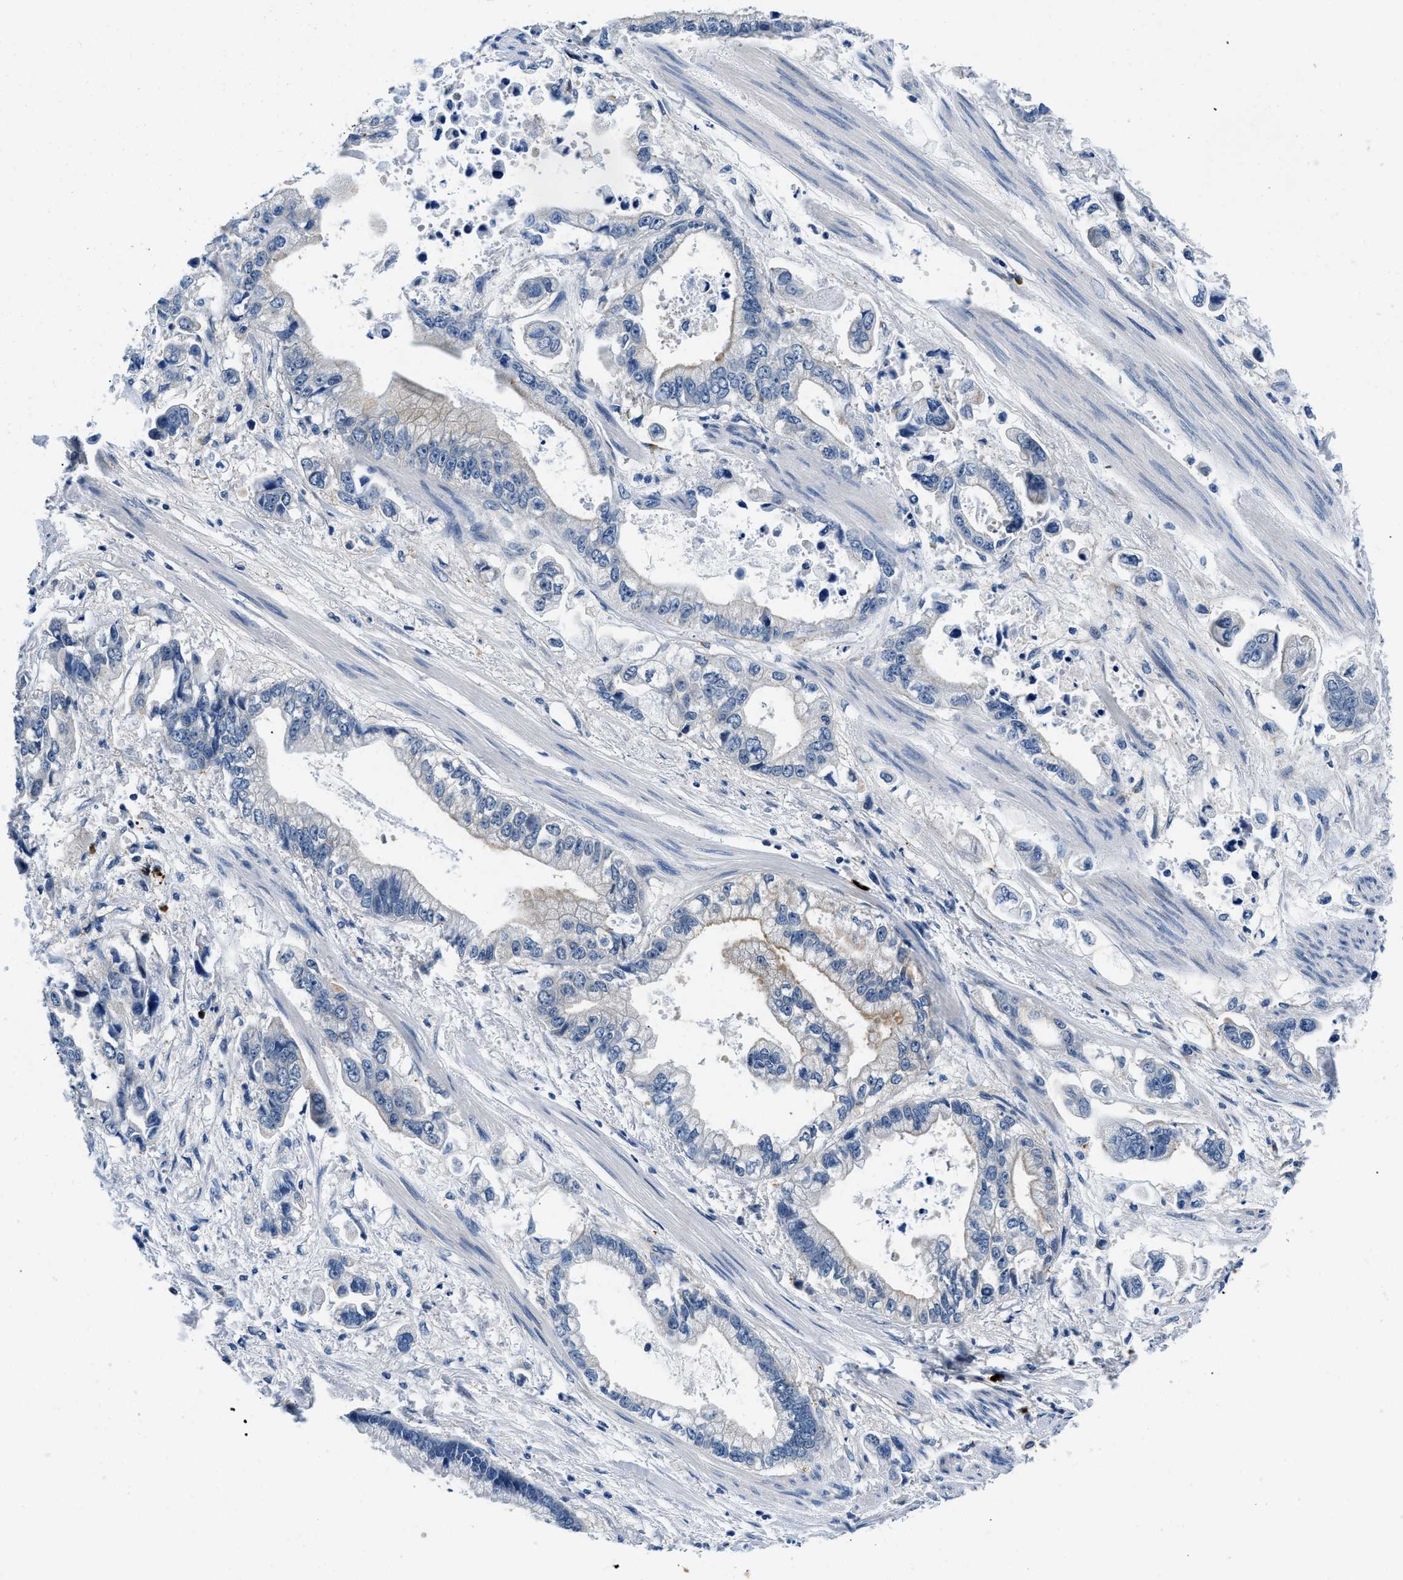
{"staining": {"intensity": "negative", "quantity": "none", "location": "none"}, "tissue": "stomach cancer", "cell_type": "Tumor cells", "image_type": "cancer", "snomed": [{"axis": "morphology", "description": "Normal tissue, NOS"}, {"axis": "morphology", "description": "Adenocarcinoma, NOS"}, {"axis": "topography", "description": "Stomach"}], "caption": "Tumor cells are negative for brown protein staining in stomach cancer (adenocarcinoma).", "gene": "ZFAND3", "patient": {"sex": "male", "age": 62}}